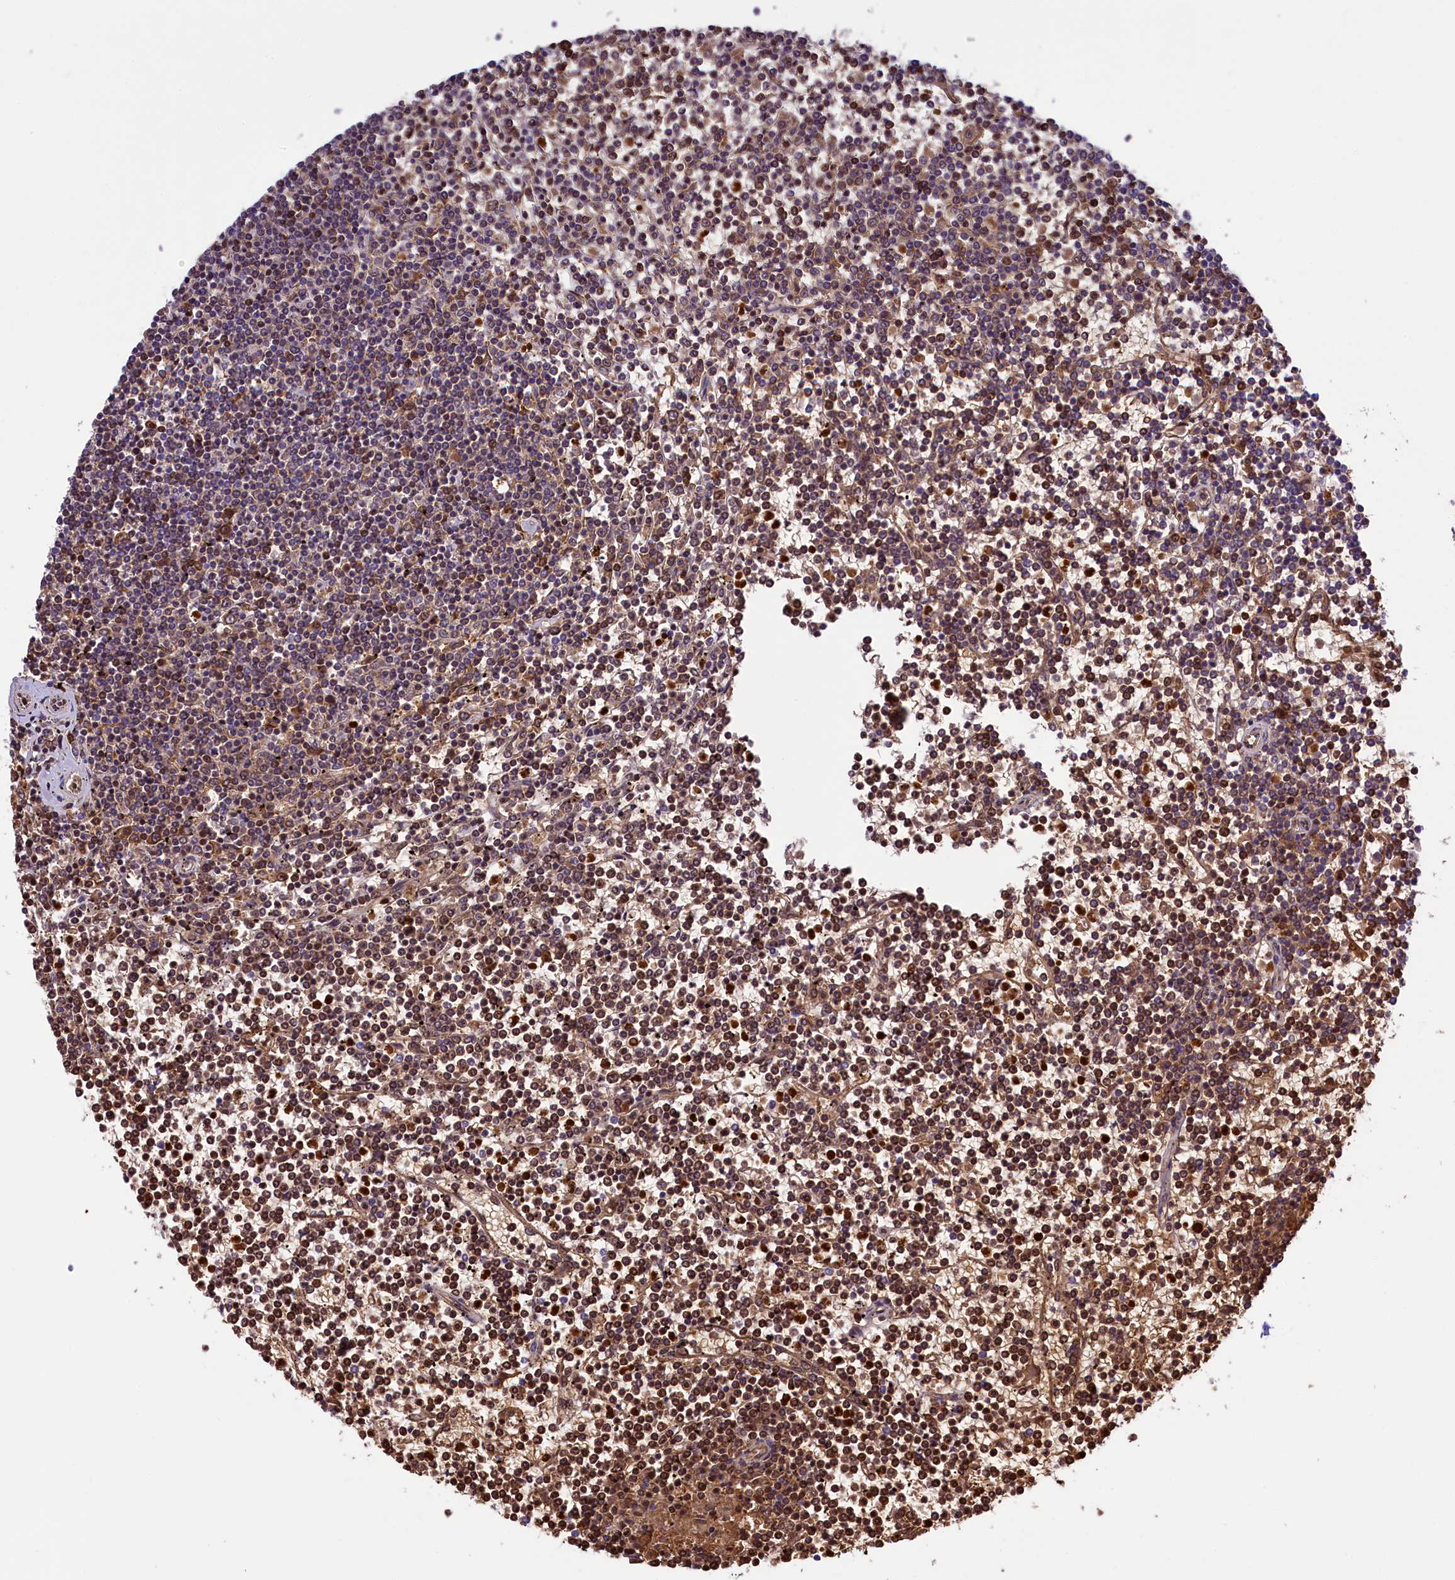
{"staining": {"intensity": "moderate", "quantity": ">75%", "location": "cytoplasmic/membranous"}, "tissue": "lymphoma", "cell_type": "Tumor cells", "image_type": "cancer", "snomed": [{"axis": "morphology", "description": "Malignant lymphoma, non-Hodgkin's type, Low grade"}, {"axis": "topography", "description": "Spleen"}], "caption": "A brown stain highlights moderate cytoplasmic/membranous positivity of a protein in human lymphoma tumor cells. (Brightfield microscopy of DAB IHC at high magnification).", "gene": "LARP4", "patient": {"sex": "female", "age": 19}}